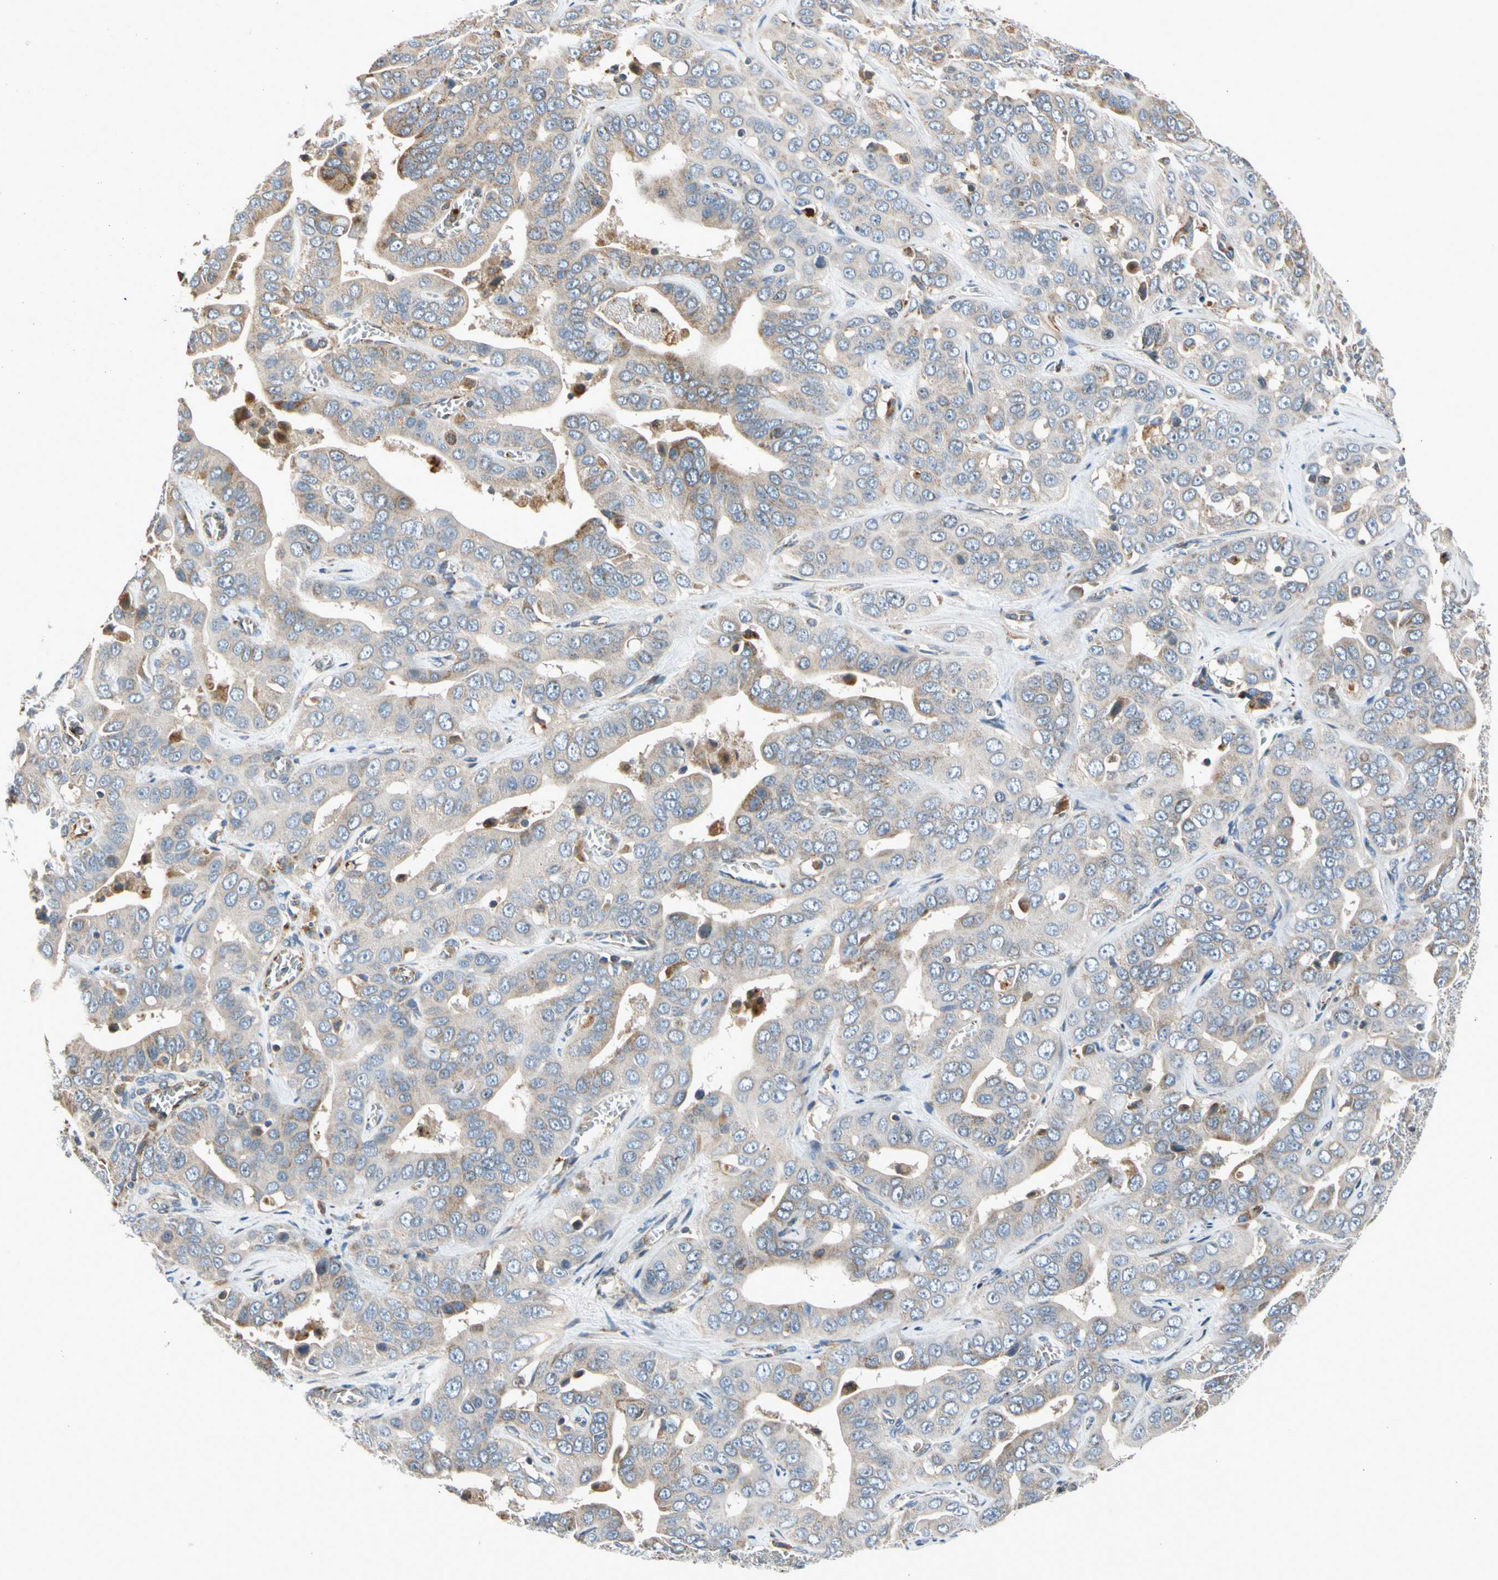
{"staining": {"intensity": "weak", "quantity": ">75%", "location": "cytoplasmic/membranous"}, "tissue": "liver cancer", "cell_type": "Tumor cells", "image_type": "cancer", "snomed": [{"axis": "morphology", "description": "Cholangiocarcinoma"}, {"axis": "topography", "description": "Liver"}], "caption": "A micrograph of liver cancer (cholangiocarcinoma) stained for a protein shows weak cytoplasmic/membranous brown staining in tumor cells.", "gene": "NPHP3", "patient": {"sex": "female", "age": 52}}